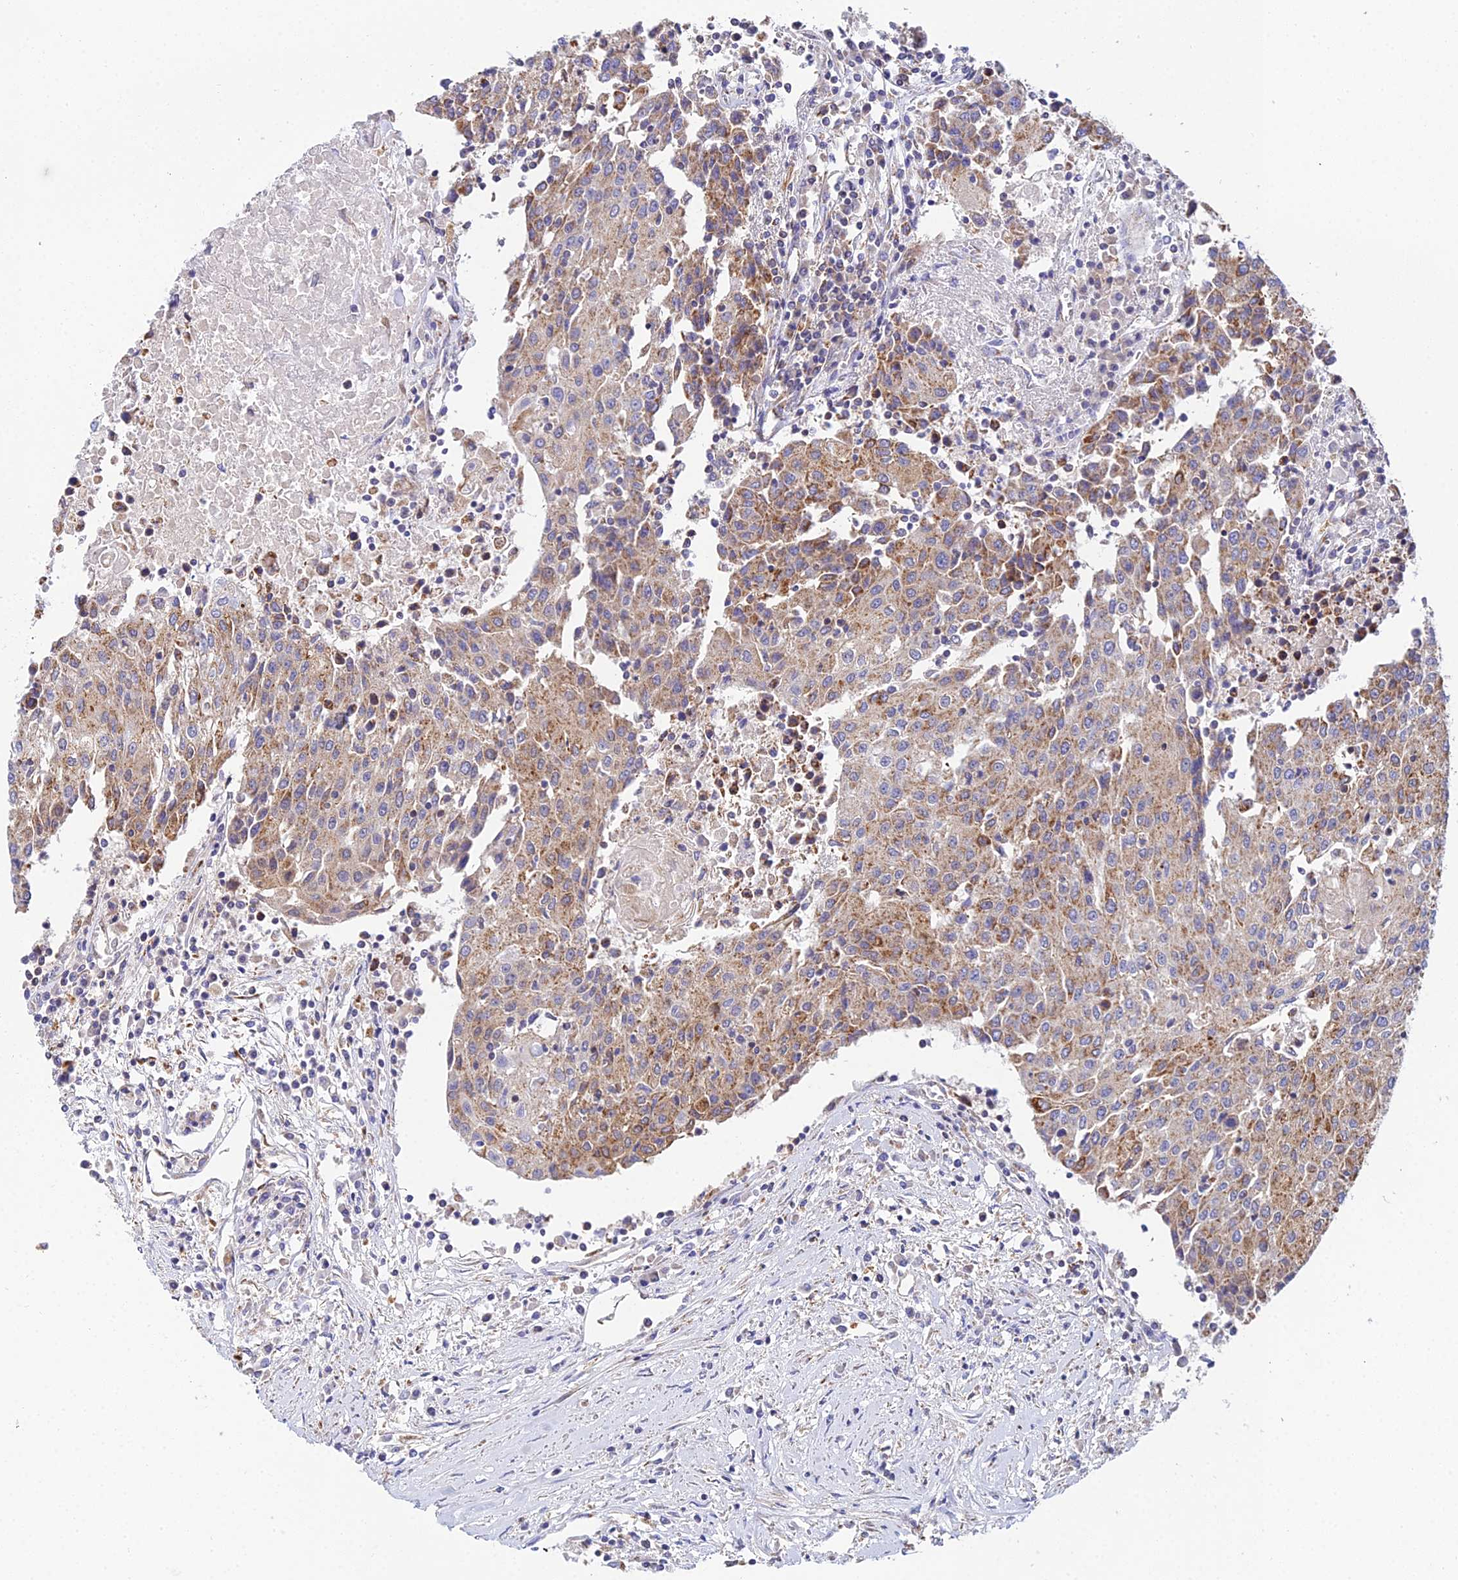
{"staining": {"intensity": "moderate", "quantity": ">75%", "location": "cytoplasmic/membranous"}, "tissue": "urothelial cancer", "cell_type": "Tumor cells", "image_type": "cancer", "snomed": [{"axis": "morphology", "description": "Urothelial carcinoma, High grade"}, {"axis": "topography", "description": "Urinary bladder"}], "caption": "DAB immunohistochemical staining of urothelial cancer displays moderate cytoplasmic/membranous protein staining in about >75% of tumor cells.", "gene": "NIPSNAP3A", "patient": {"sex": "female", "age": 85}}